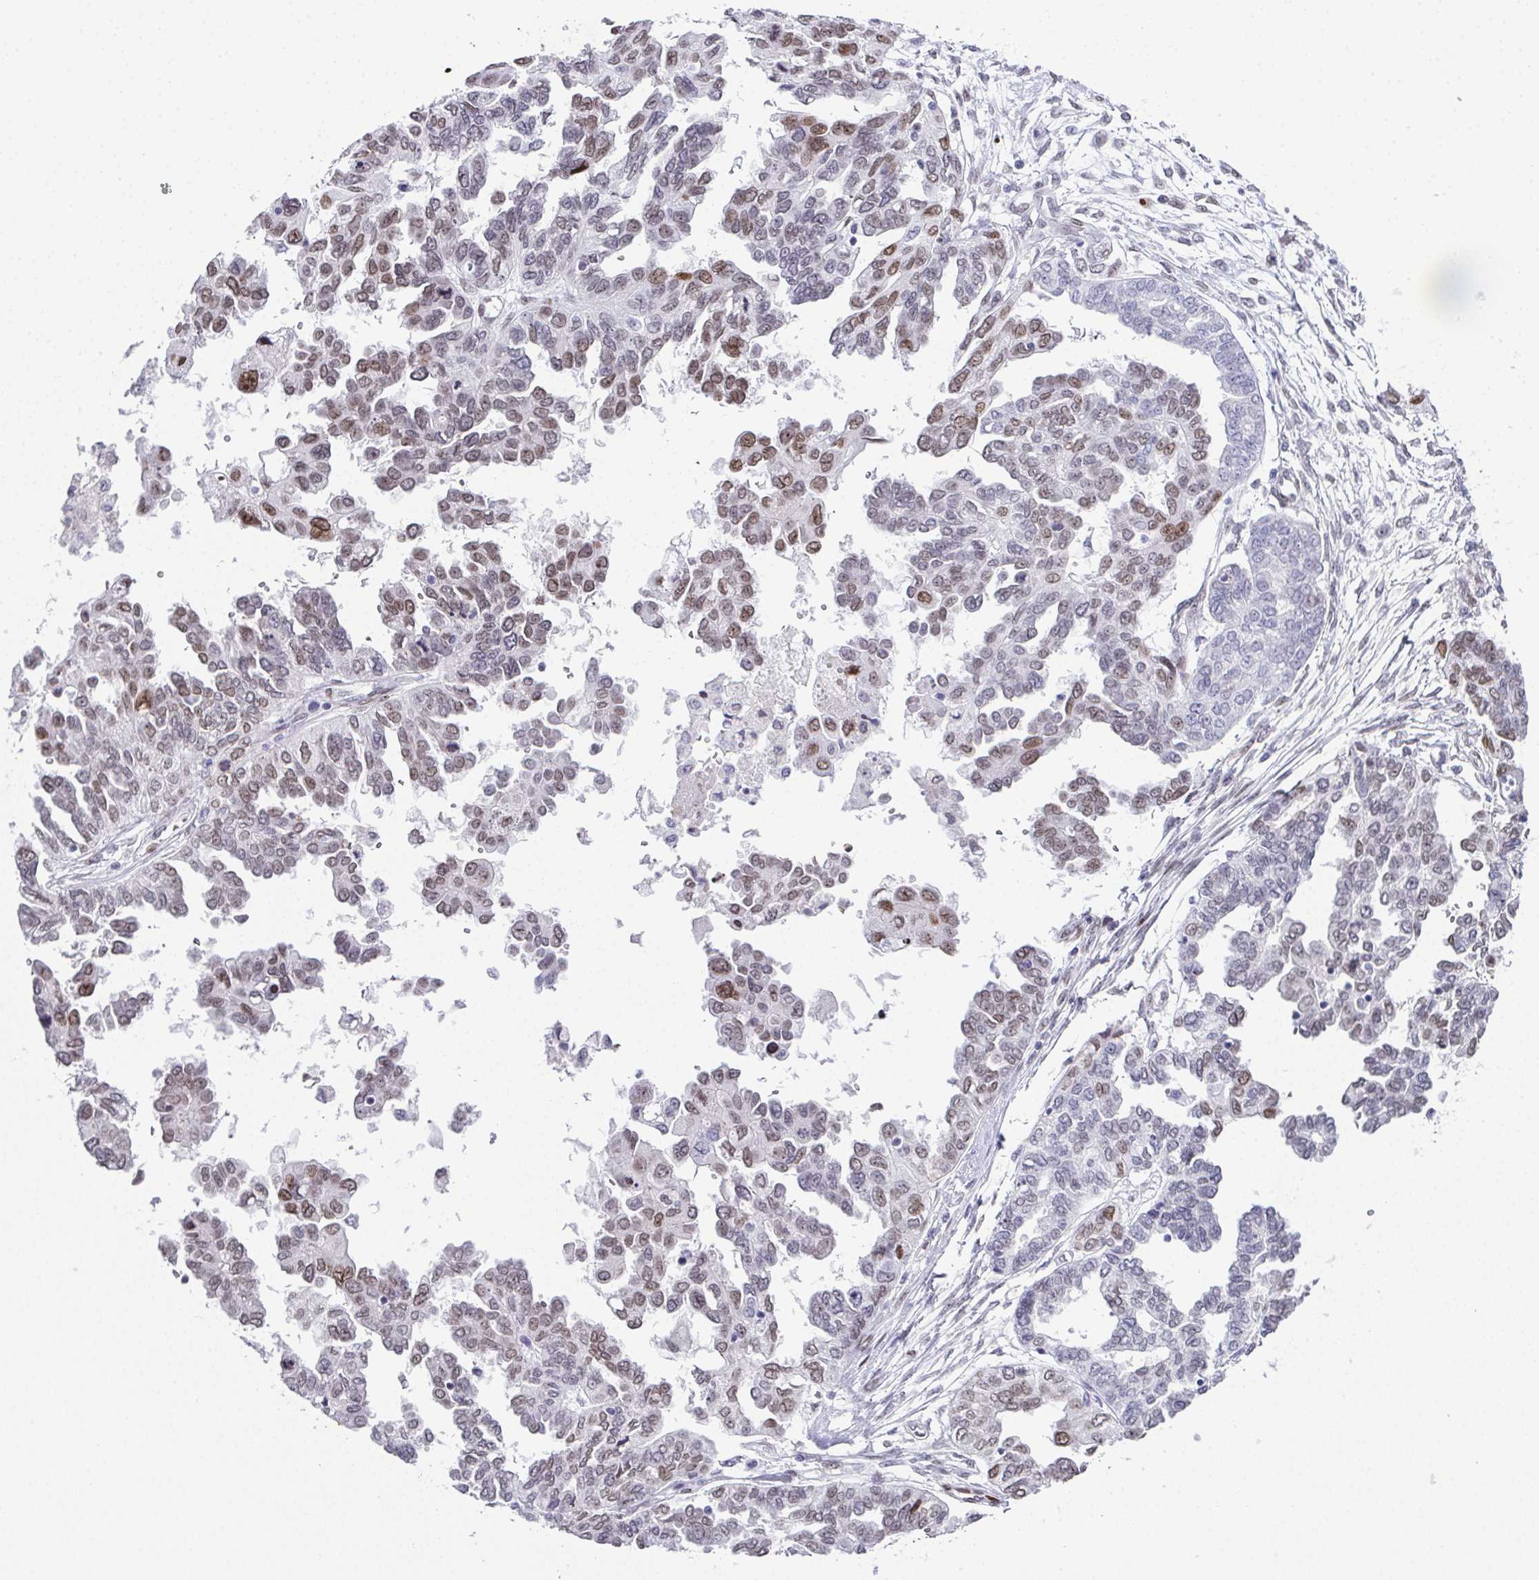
{"staining": {"intensity": "moderate", "quantity": "25%-75%", "location": "nuclear"}, "tissue": "ovarian cancer", "cell_type": "Tumor cells", "image_type": "cancer", "snomed": [{"axis": "morphology", "description": "Cystadenocarcinoma, serous, NOS"}, {"axis": "topography", "description": "Ovary"}], "caption": "Tumor cells show medium levels of moderate nuclear expression in about 25%-75% of cells in serous cystadenocarcinoma (ovarian).", "gene": "RB1", "patient": {"sex": "female", "age": 53}}